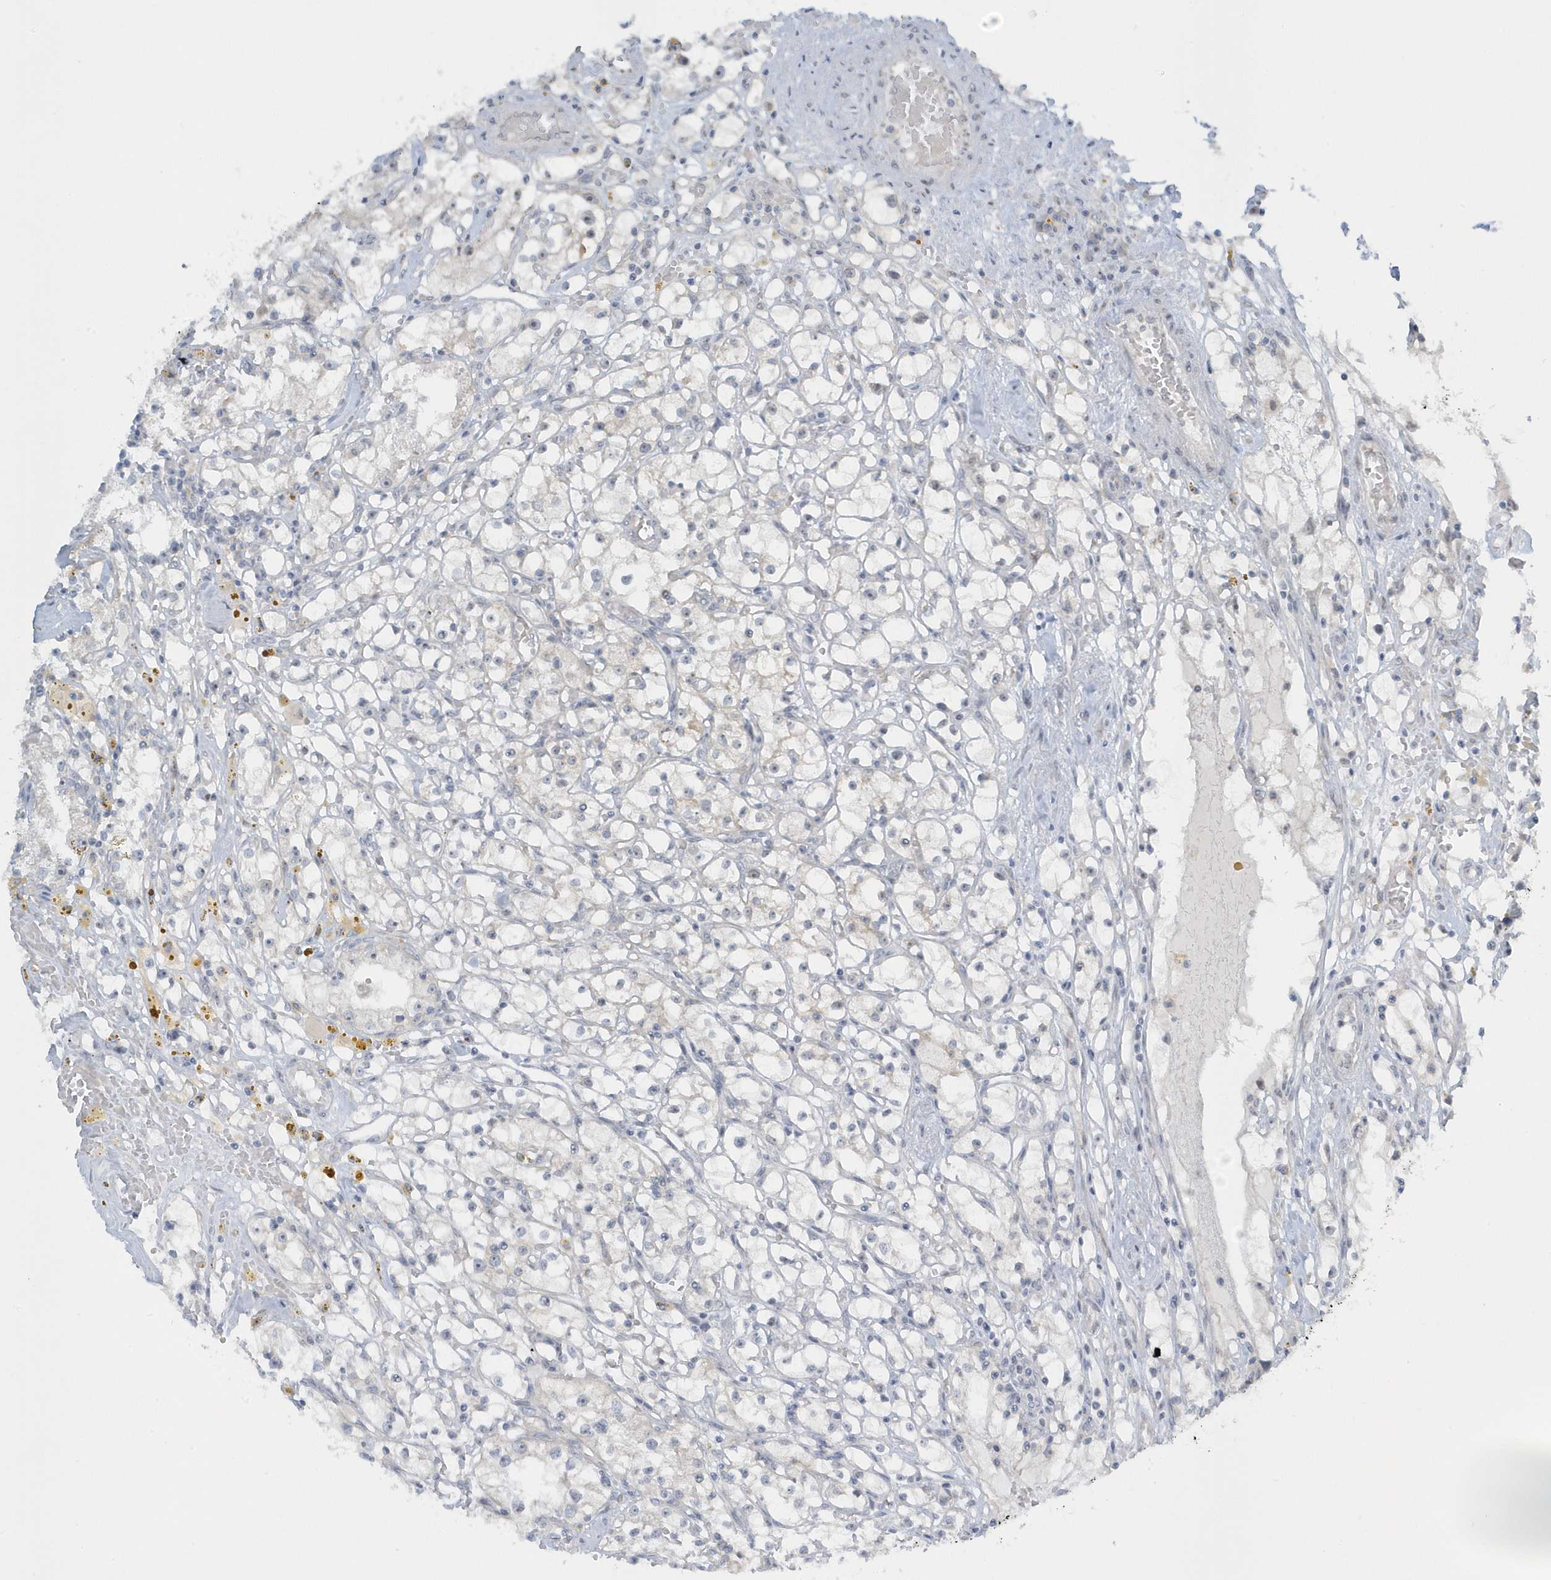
{"staining": {"intensity": "negative", "quantity": "none", "location": "none"}, "tissue": "renal cancer", "cell_type": "Tumor cells", "image_type": "cancer", "snomed": [{"axis": "morphology", "description": "Adenocarcinoma, NOS"}, {"axis": "topography", "description": "Kidney"}], "caption": "Tumor cells are negative for brown protein staining in renal cancer. (Stains: DAB immunohistochemistry (IHC) with hematoxylin counter stain, Microscopy: brightfield microscopy at high magnification).", "gene": "SCN3A", "patient": {"sex": "male", "age": 56}}